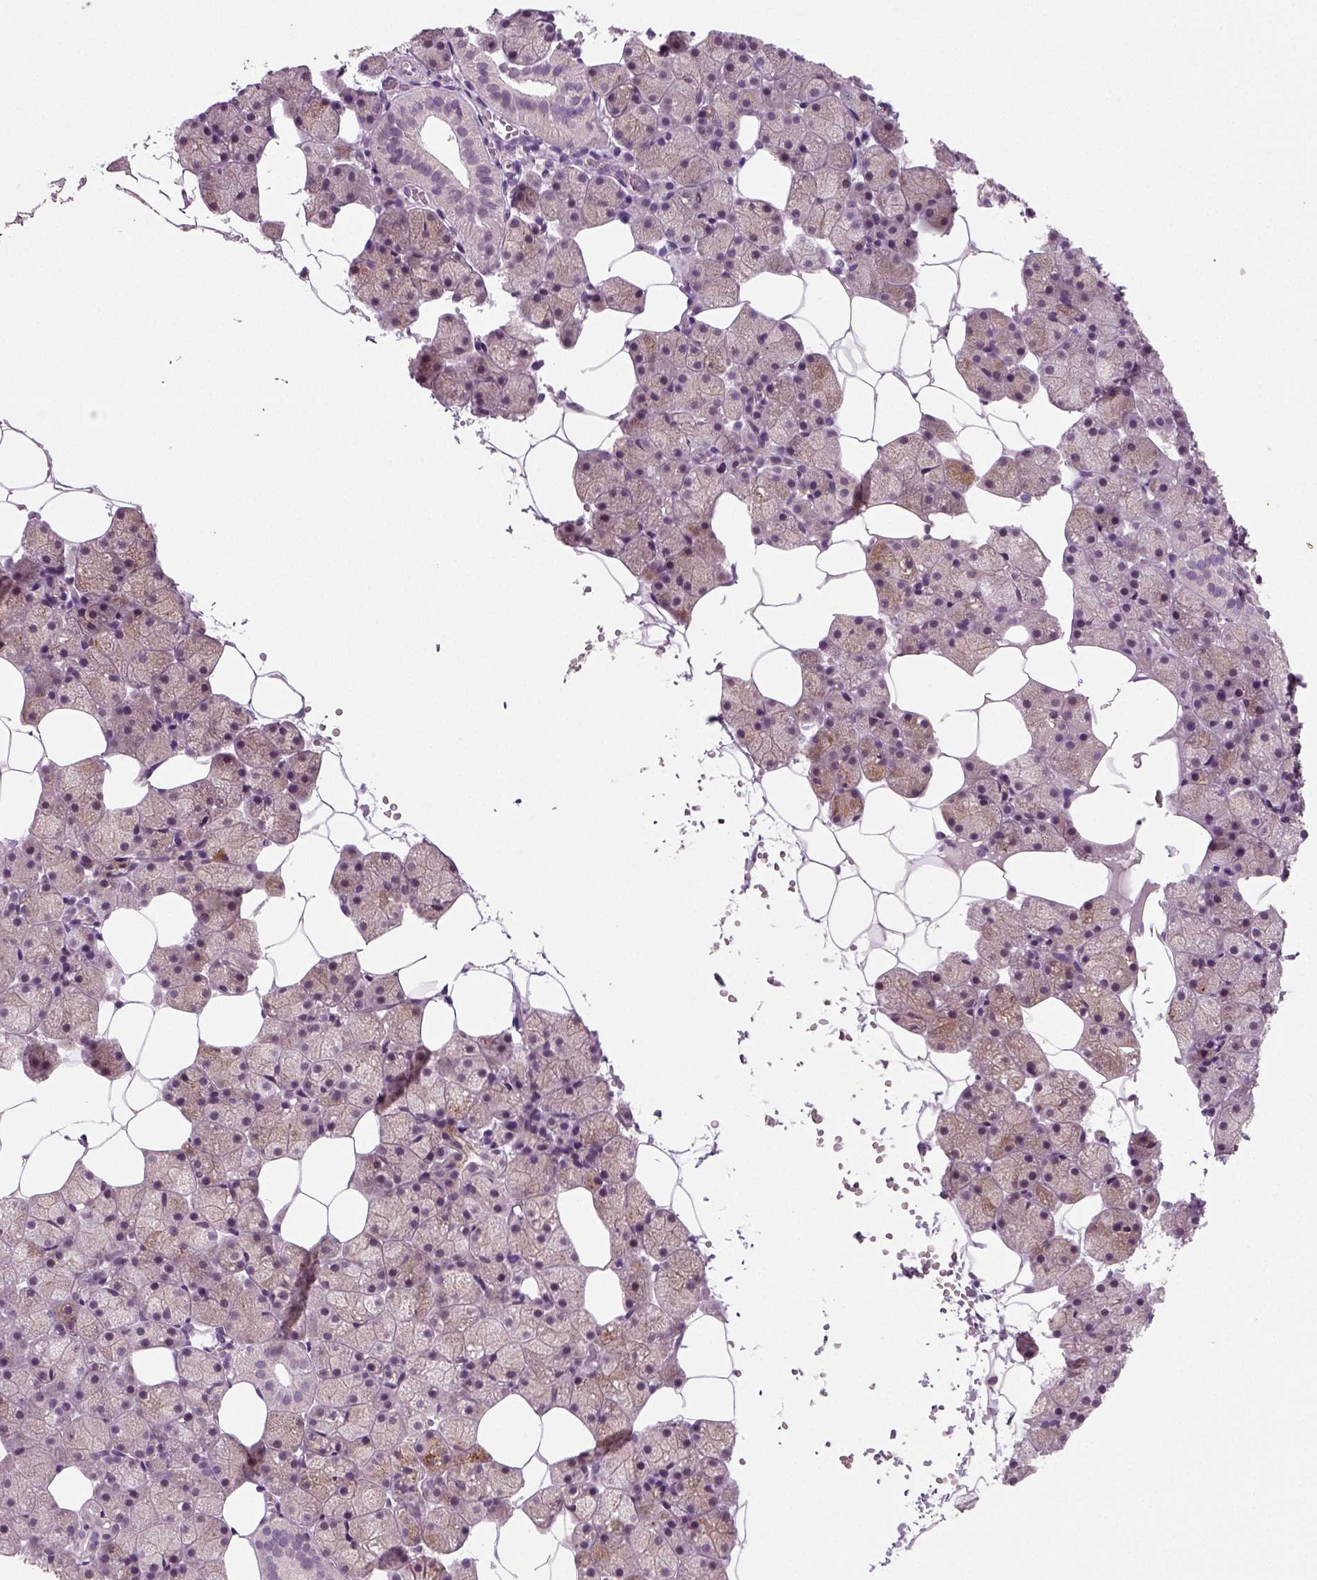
{"staining": {"intensity": "strong", "quantity": "<25%", "location": "cytoplasmic/membranous"}, "tissue": "salivary gland", "cell_type": "Glandular cells", "image_type": "normal", "snomed": [{"axis": "morphology", "description": "Normal tissue, NOS"}, {"axis": "topography", "description": "Salivary gland"}], "caption": "Strong cytoplasmic/membranous protein staining is seen in about <25% of glandular cells in salivary gland.", "gene": "SYNGAP1", "patient": {"sex": "male", "age": 38}}